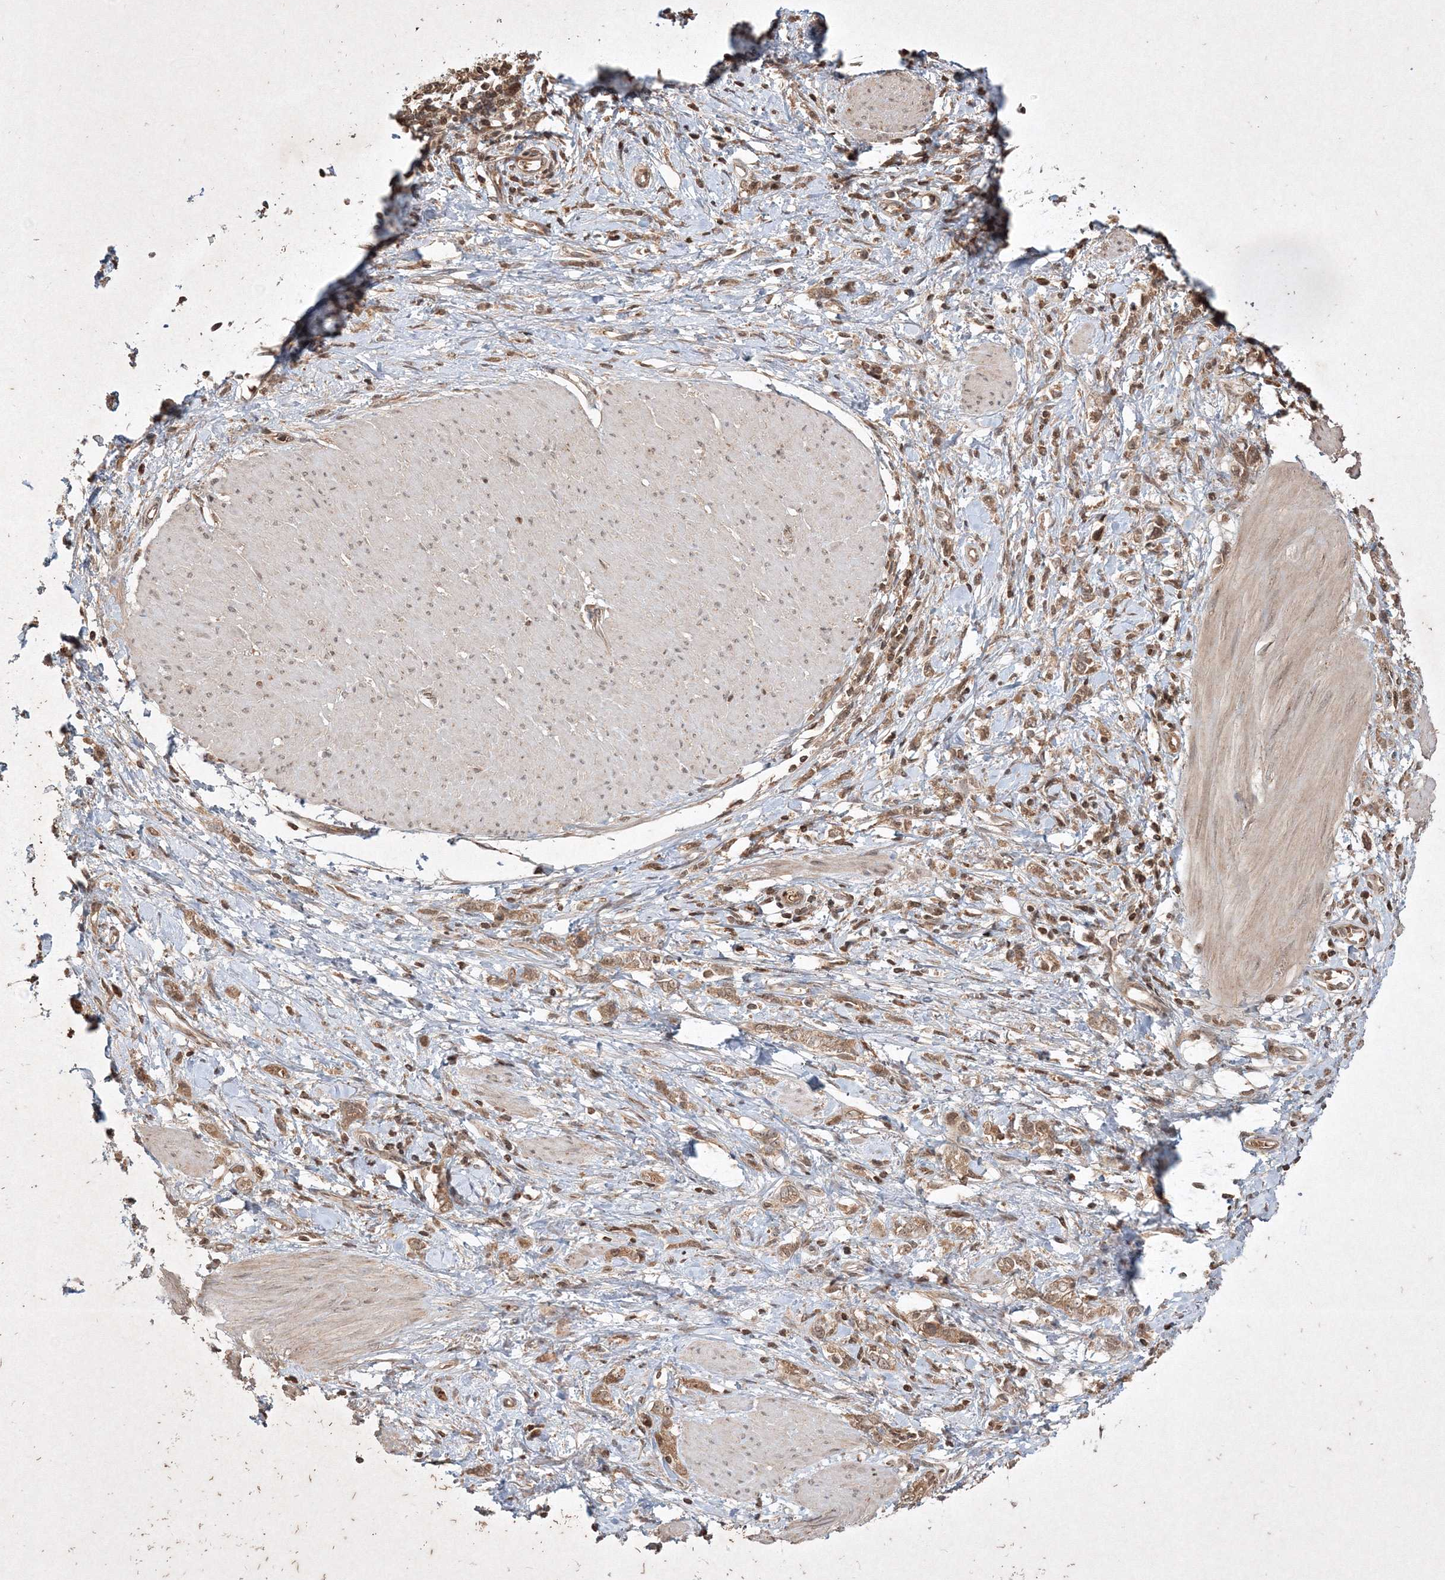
{"staining": {"intensity": "moderate", "quantity": ">75%", "location": "cytoplasmic/membranous"}, "tissue": "stomach cancer", "cell_type": "Tumor cells", "image_type": "cancer", "snomed": [{"axis": "morphology", "description": "Adenocarcinoma, NOS"}, {"axis": "topography", "description": "Stomach"}], "caption": "Immunohistochemistry histopathology image of human stomach cancer stained for a protein (brown), which reveals medium levels of moderate cytoplasmic/membranous expression in approximately >75% of tumor cells.", "gene": "PLTP", "patient": {"sex": "female", "age": 76}}